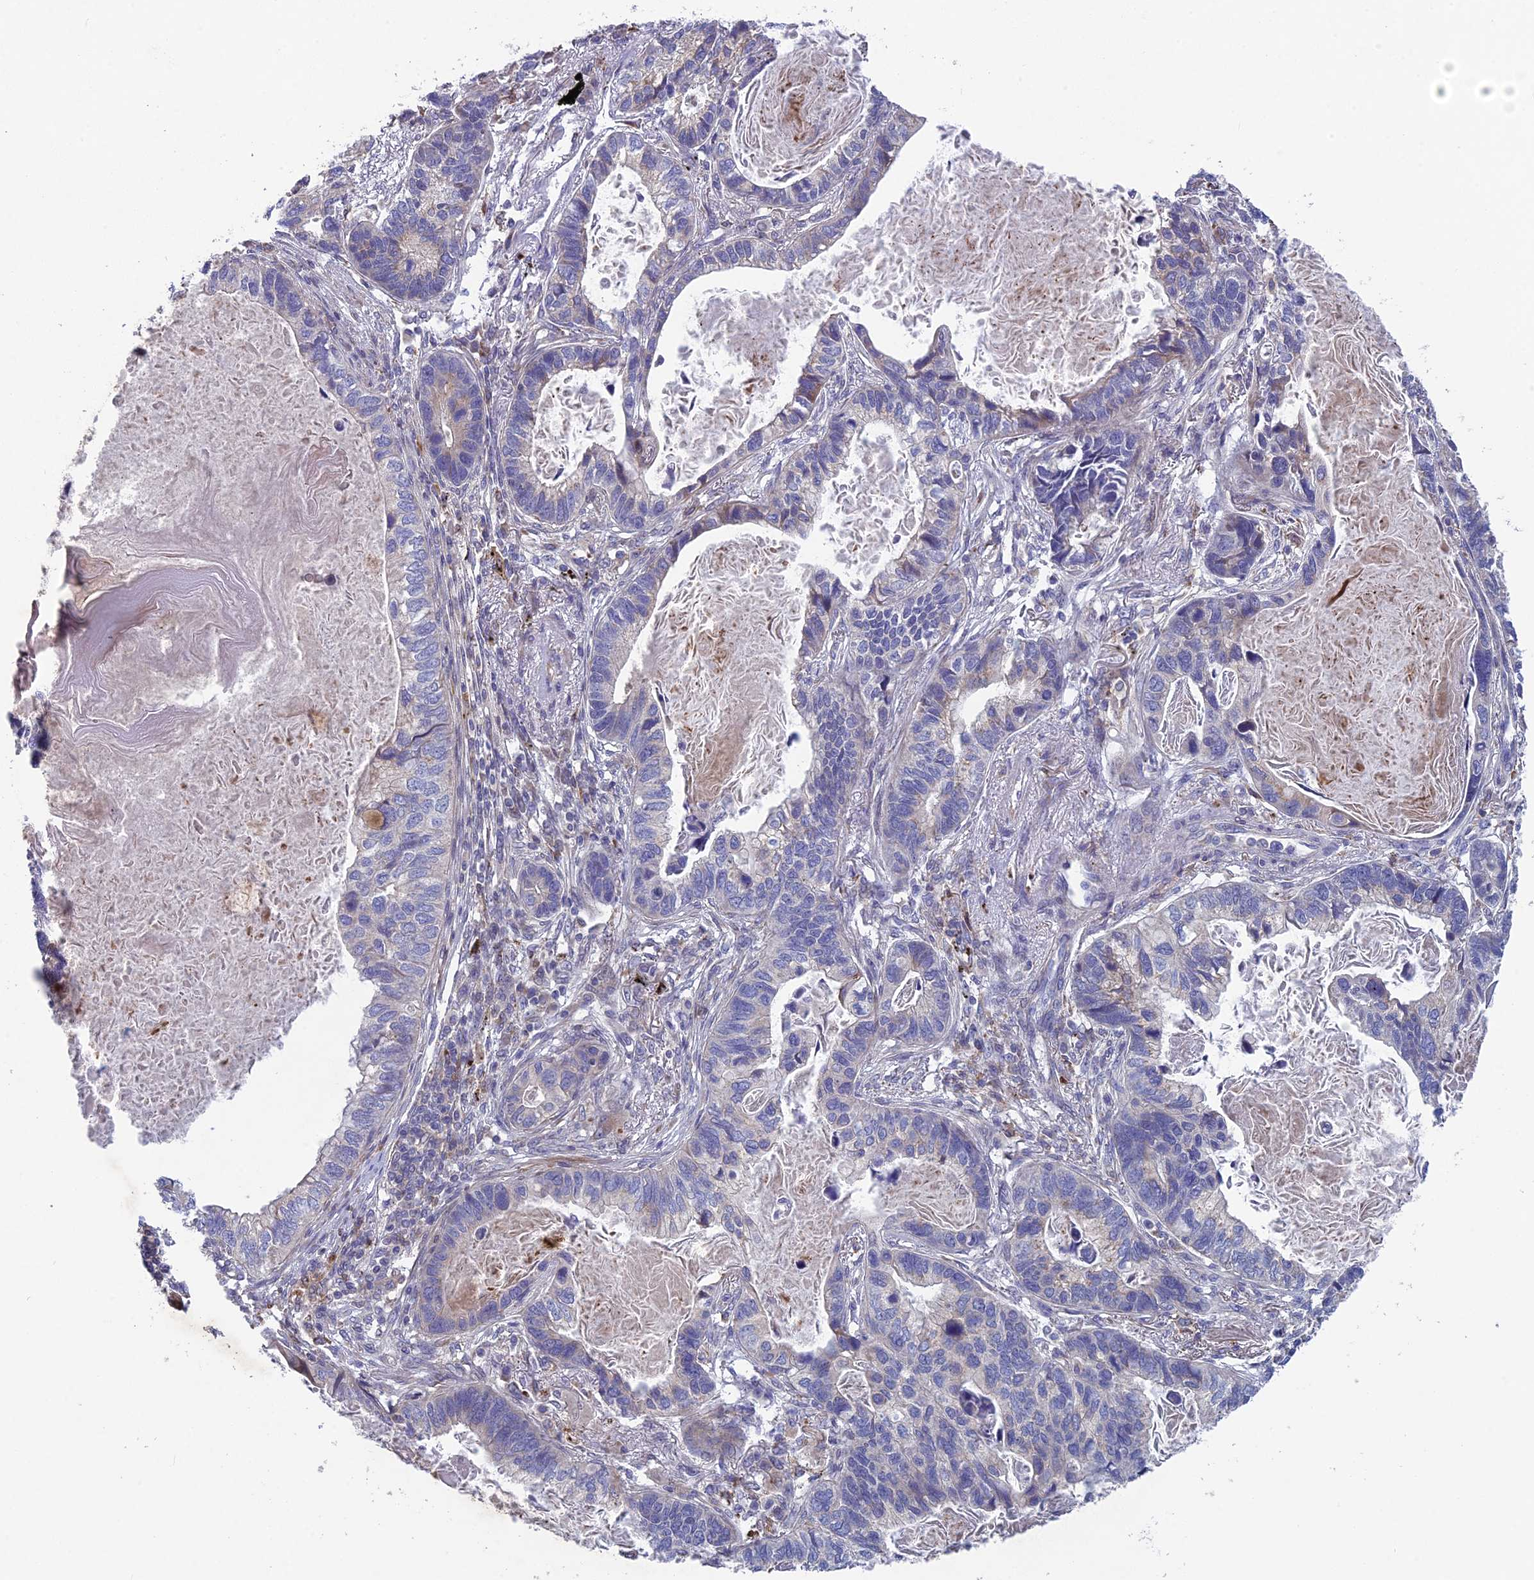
{"staining": {"intensity": "negative", "quantity": "none", "location": "none"}, "tissue": "lung cancer", "cell_type": "Tumor cells", "image_type": "cancer", "snomed": [{"axis": "morphology", "description": "Adenocarcinoma, NOS"}, {"axis": "topography", "description": "Lung"}], "caption": "An image of human lung cancer is negative for staining in tumor cells.", "gene": "BLTP2", "patient": {"sex": "male", "age": 67}}